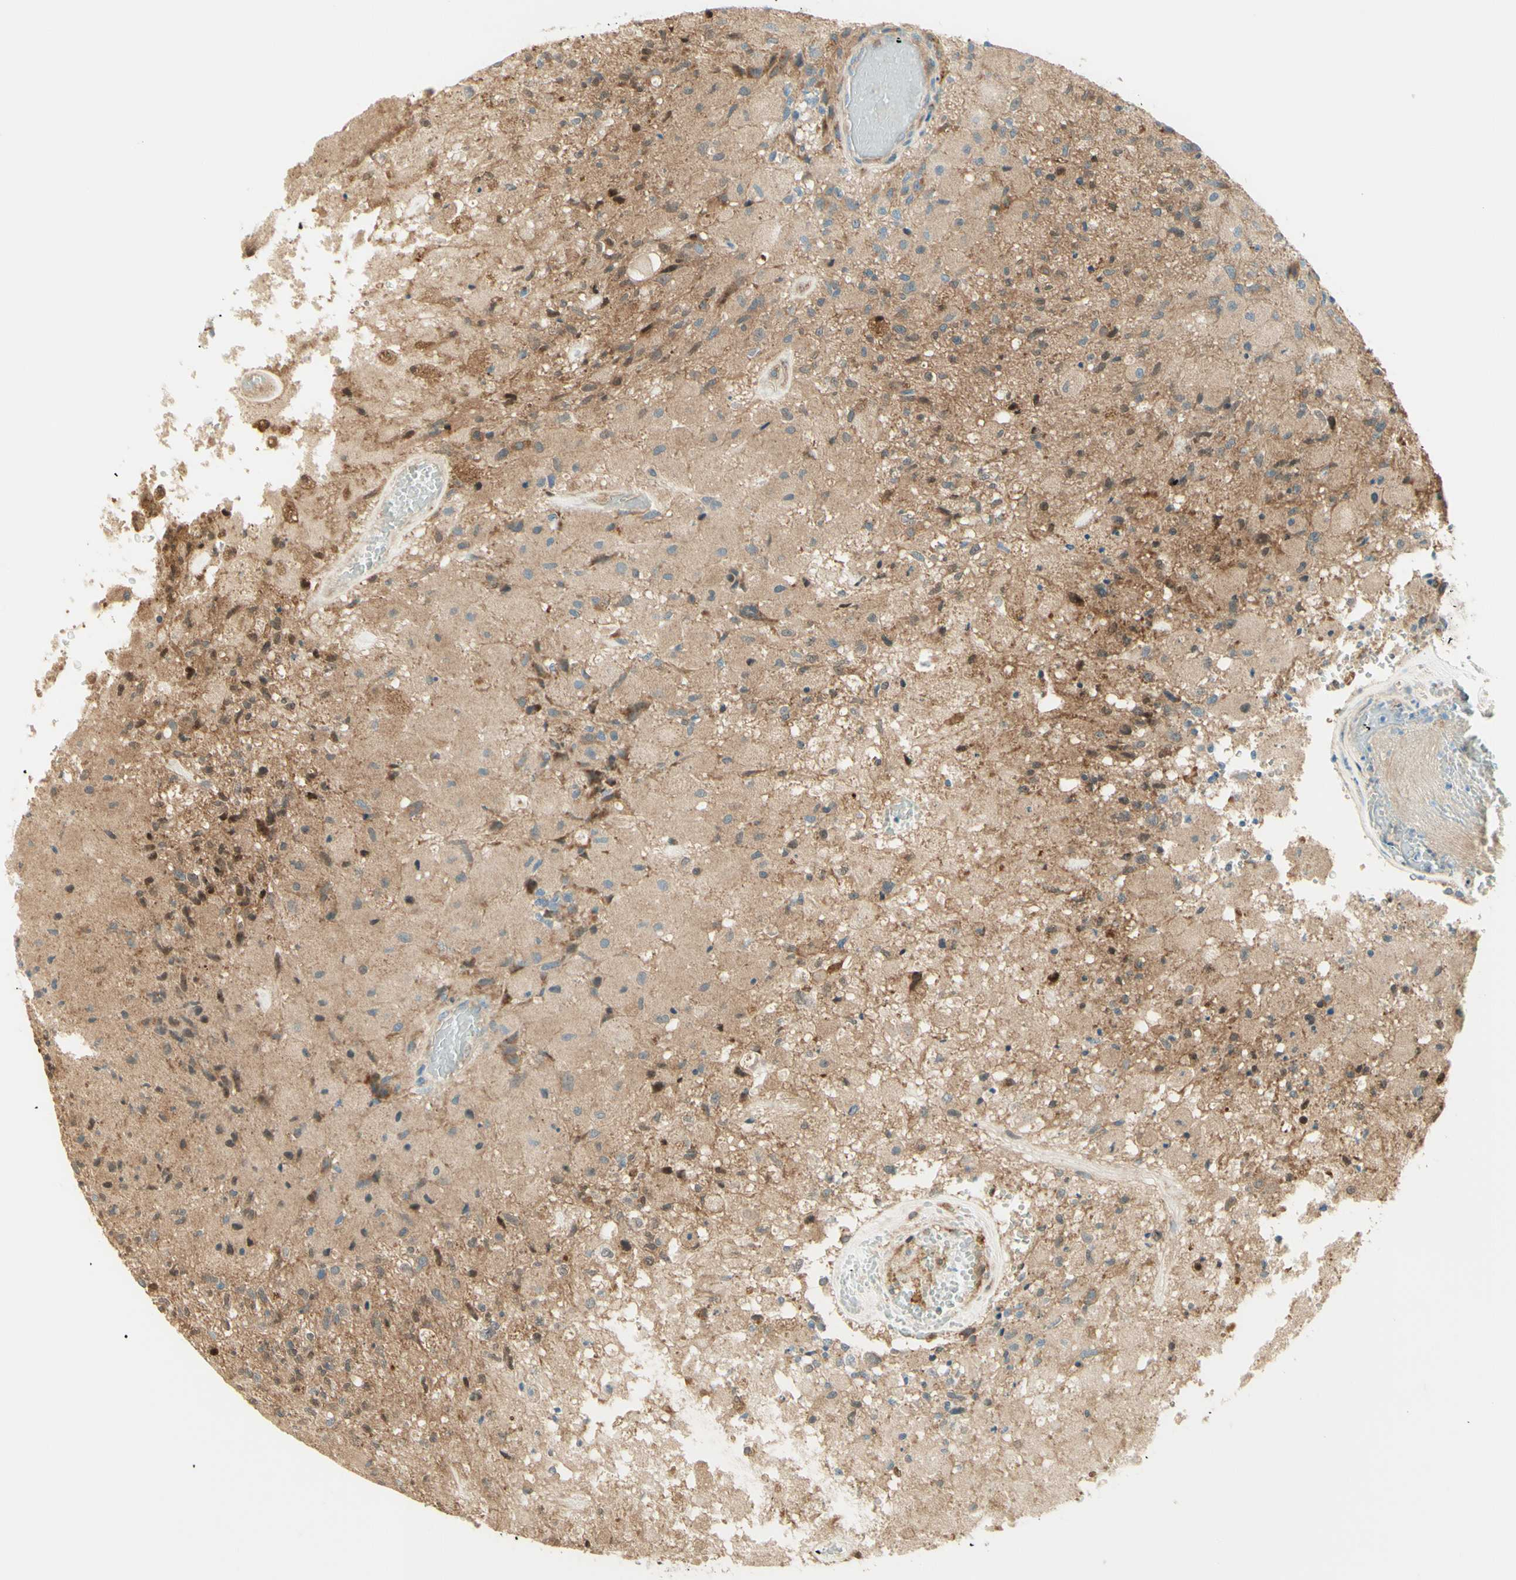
{"staining": {"intensity": "moderate", "quantity": "25%-75%", "location": "cytoplasmic/membranous"}, "tissue": "glioma", "cell_type": "Tumor cells", "image_type": "cancer", "snomed": [{"axis": "morphology", "description": "Normal tissue, NOS"}, {"axis": "morphology", "description": "Glioma, malignant, High grade"}, {"axis": "topography", "description": "Cerebral cortex"}], "caption": "Moderate cytoplasmic/membranous positivity is appreciated in about 25%-75% of tumor cells in high-grade glioma (malignant). The staining was performed using DAB, with brown indicating positive protein expression. Nuclei are stained blue with hematoxylin.", "gene": "PROM1", "patient": {"sex": "male", "age": 77}}